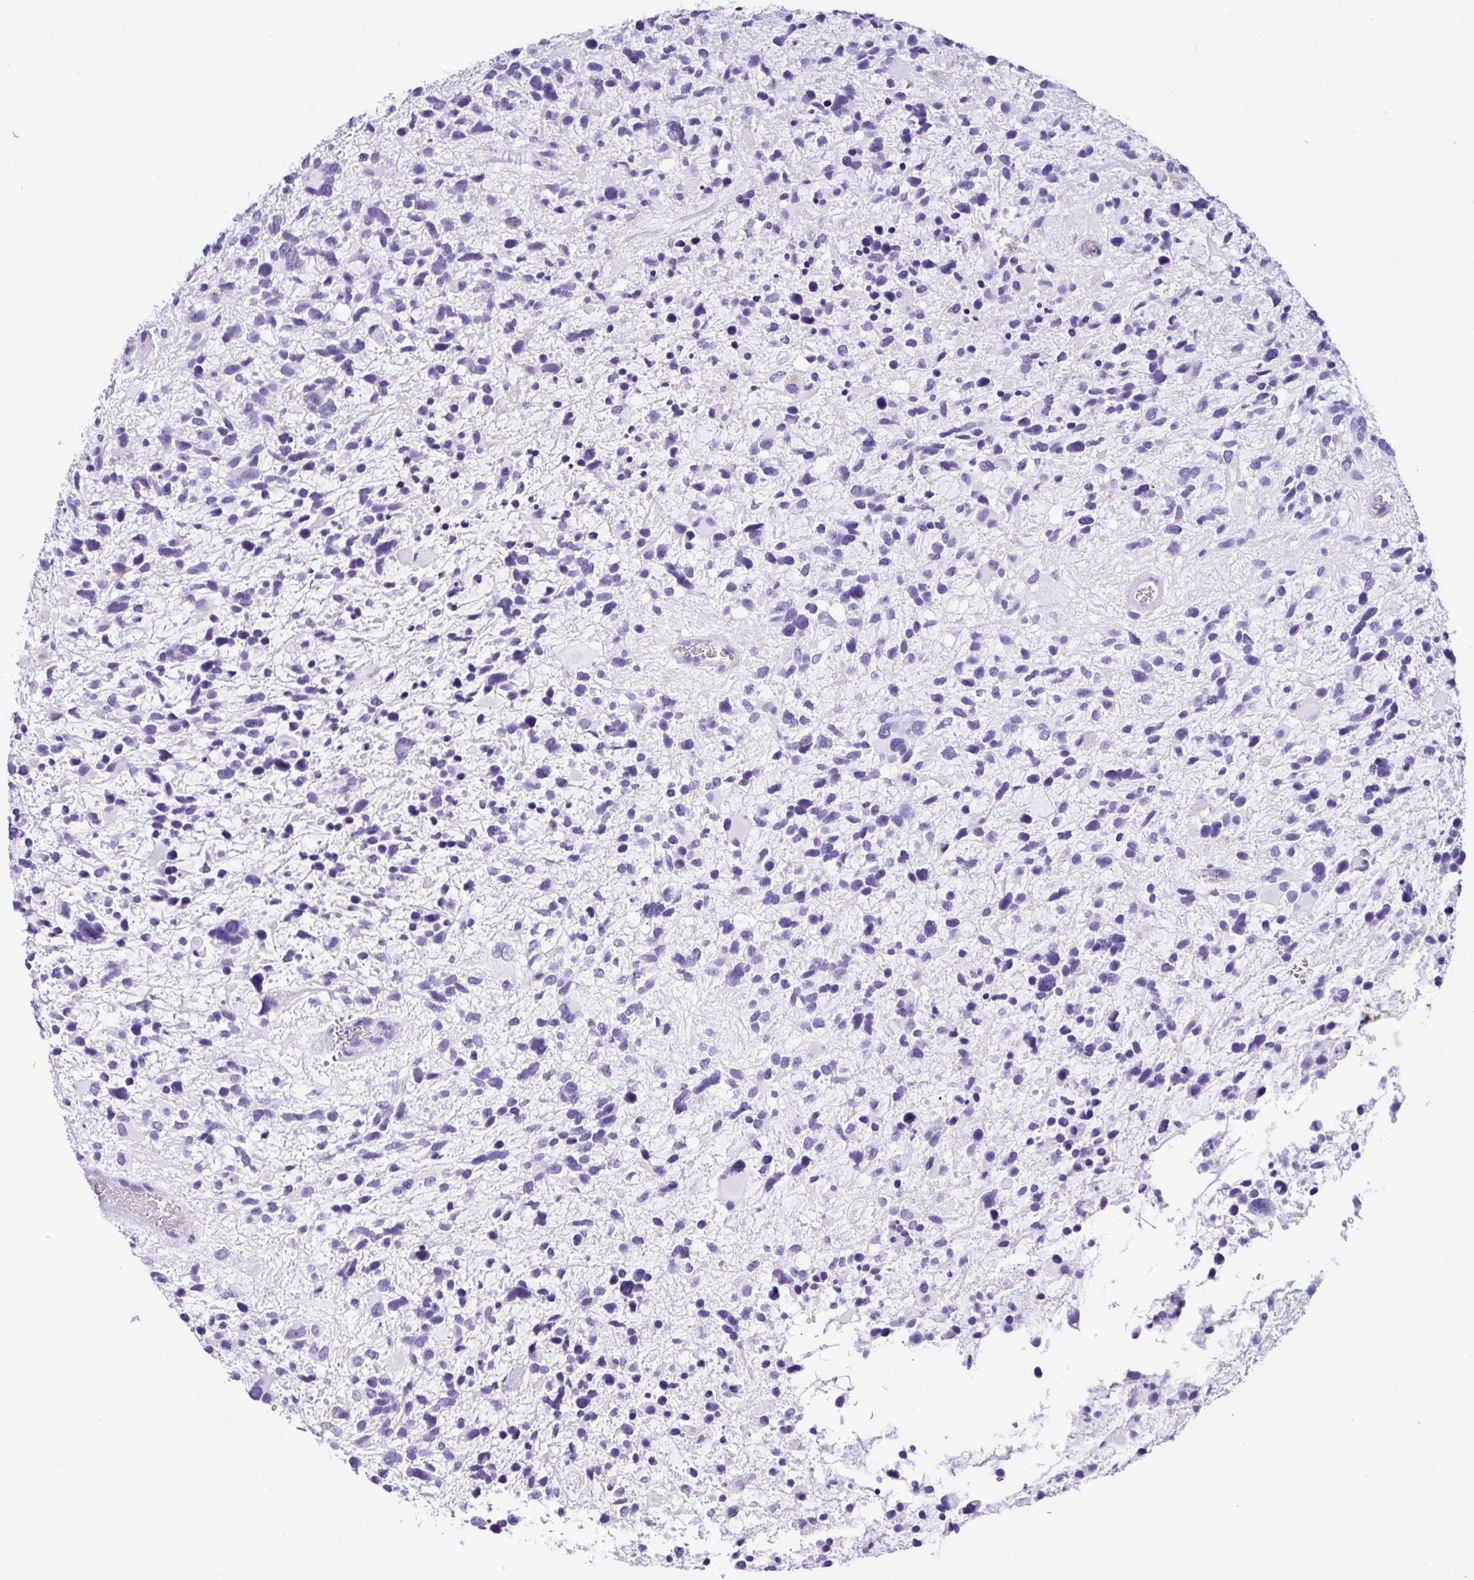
{"staining": {"intensity": "negative", "quantity": "none", "location": "none"}, "tissue": "glioma", "cell_type": "Tumor cells", "image_type": "cancer", "snomed": [{"axis": "morphology", "description": "Glioma, malignant, High grade"}, {"axis": "topography", "description": "Brain"}], "caption": "Immunohistochemical staining of high-grade glioma (malignant) reveals no significant positivity in tumor cells. (Stains: DAB immunohistochemistry with hematoxylin counter stain, Microscopy: brightfield microscopy at high magnification).", "gene": "ZG16", "patient": {"sex": "female", "age": 11}}